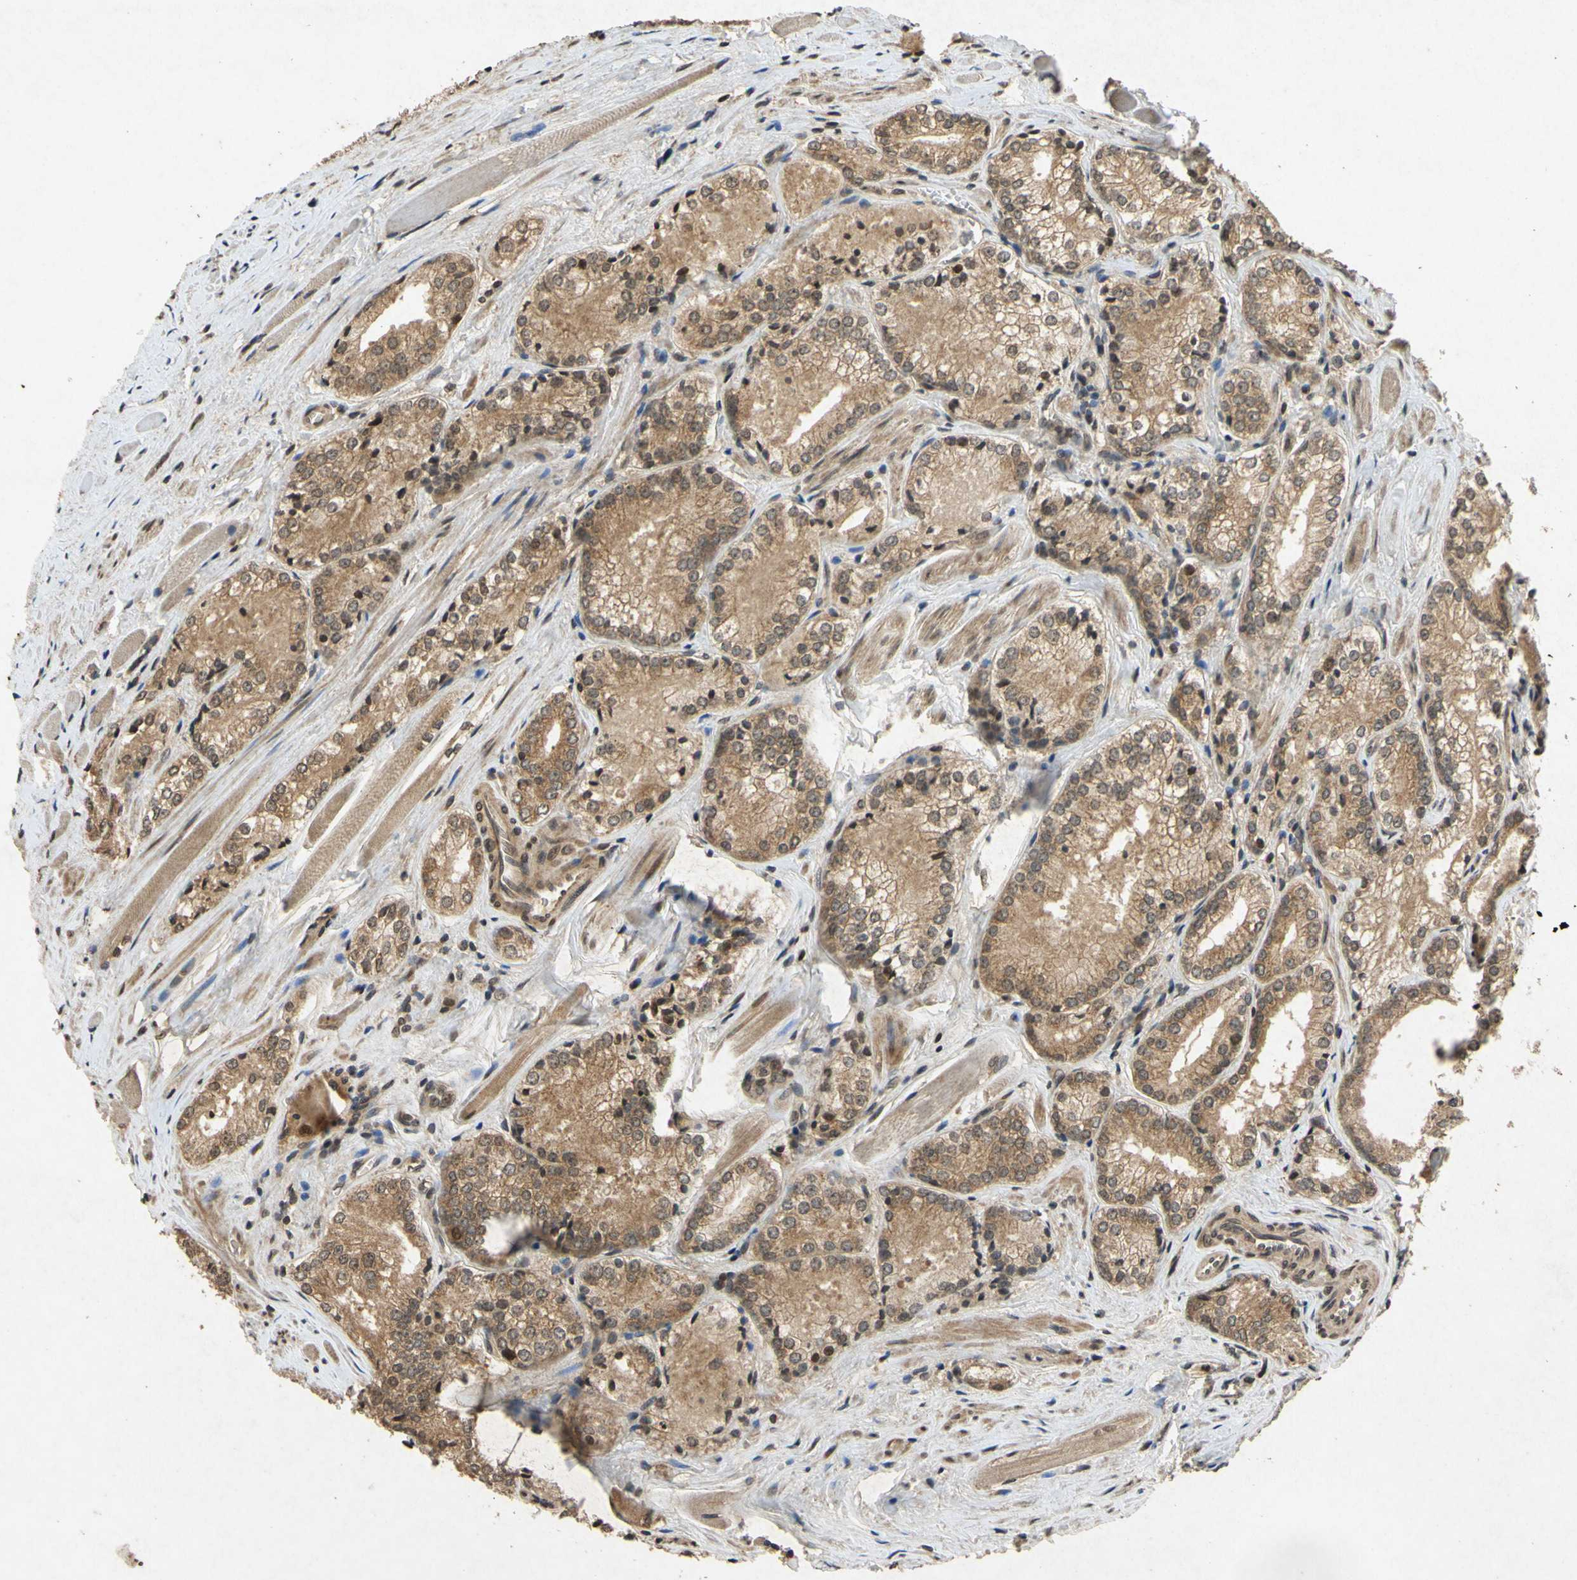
{"staining": {"intensity": "moderate", "quantity": ">75%", "location": "cytoplasmic/membranous"}, "tissue": "prostate cancer", "cell_type": "Tumor cells", "image_type": "cancer", "snomed": [{"axis": "morphology", "description": "Adenocarcinoma, Low grade"}, {"axis": "topography", "description": "Prostate"}], "caption": "Immunohistochemistry (IHC) image of prostate cancer (low-grade adenocarcinoma) stained for a protein (brown), which shows medium levels of moderate cytoplasmic/membranous positivity in approximately >75% of tumor cells.", "gene": "ATP6V1H", "patient": {"sex": "male", "age": 60}}